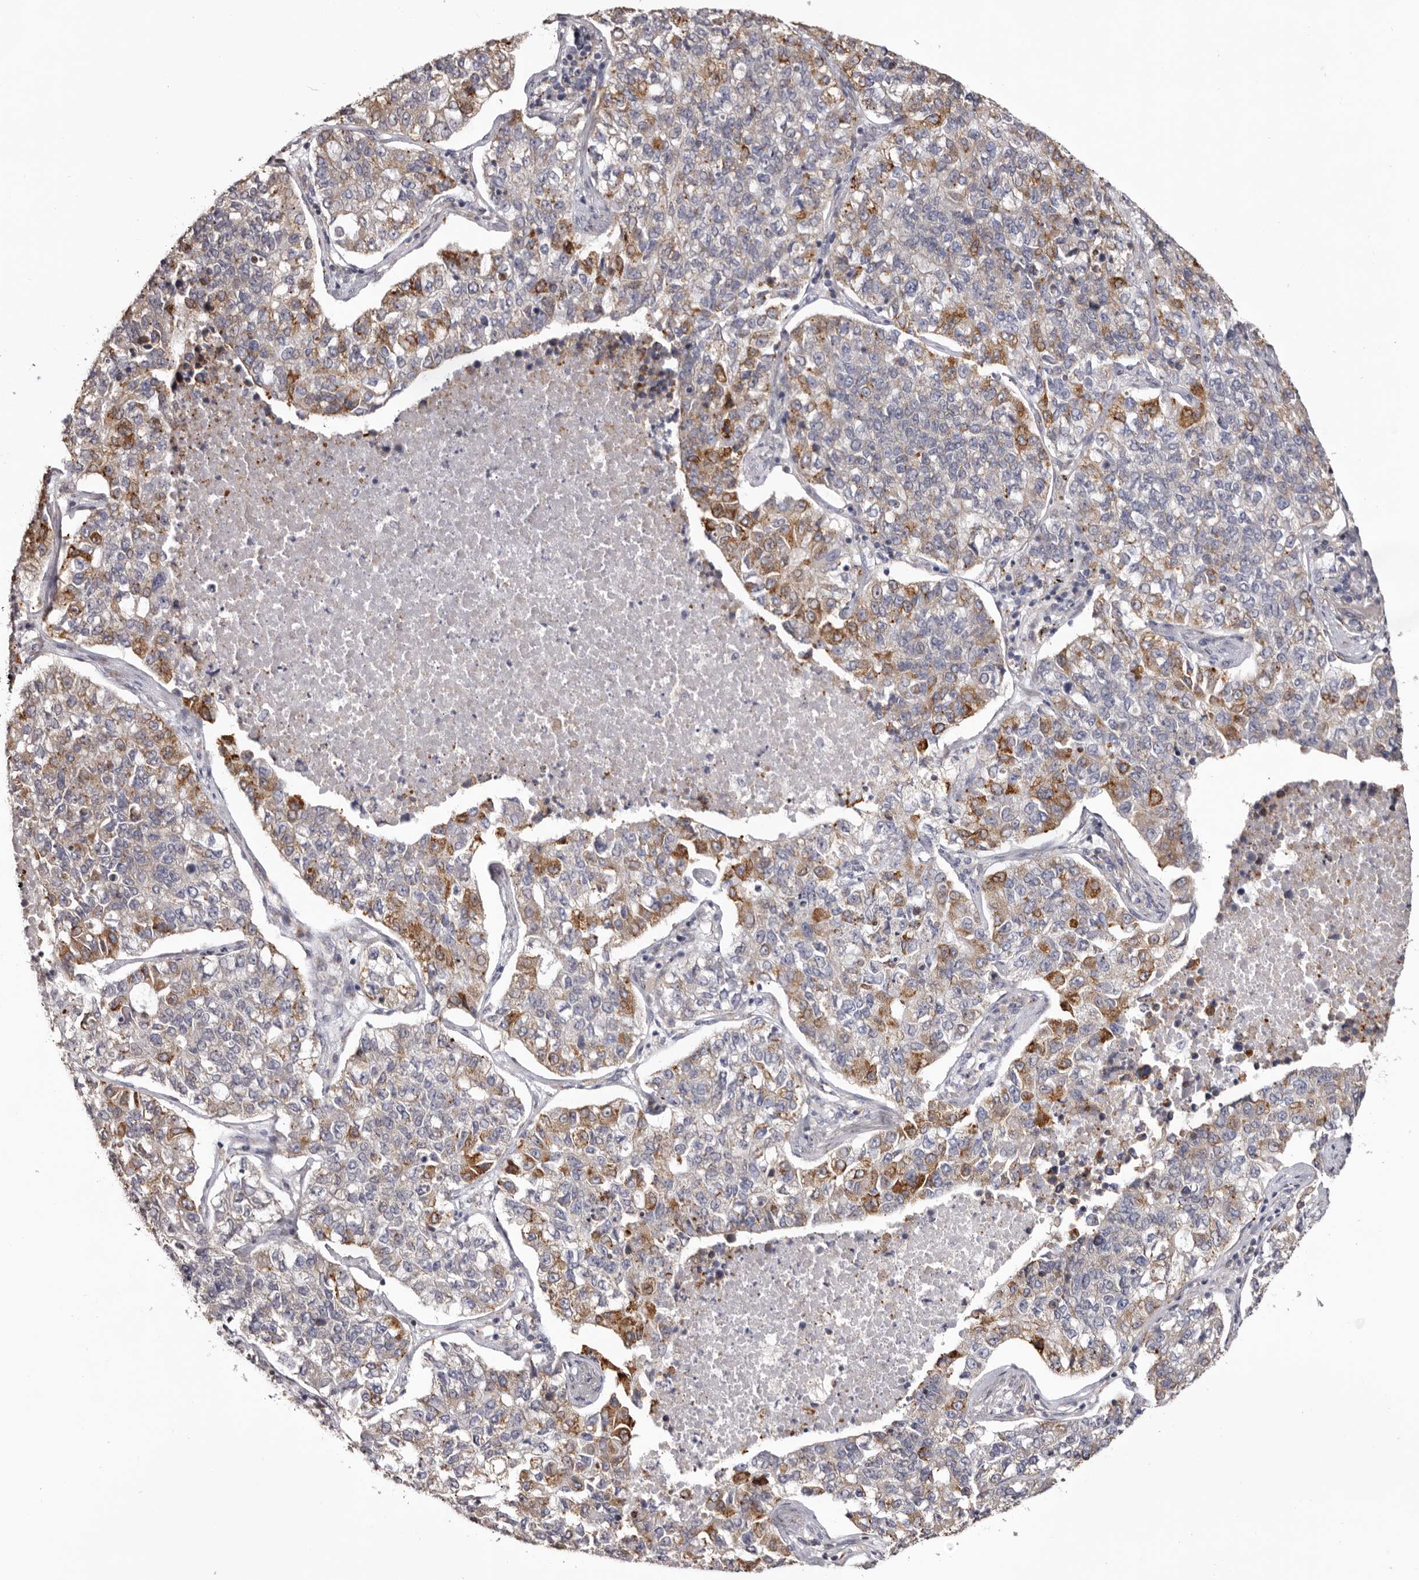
{"staining": {"intensity": "moderate", "quantity": "25%-75%", "location": "cytoplasmic/membranous"}, "tissue": "lung cancer", "cell_type": "Tumor cells", "image_type": "cancer", "snomed": [{"axis": "morphology", "description": "Adenocarcinoma, NOS"}, {"axis": "topography", "description": "Lung"}], "caption": "Immunohistochemical staining of lung cancer reveals medium levels of moderate cytoplasmic/membranous positivity in approximately 25%-75% of tumor cells.", "gene": "PIGX", "patient": {"sex": "male", "age": 49}}